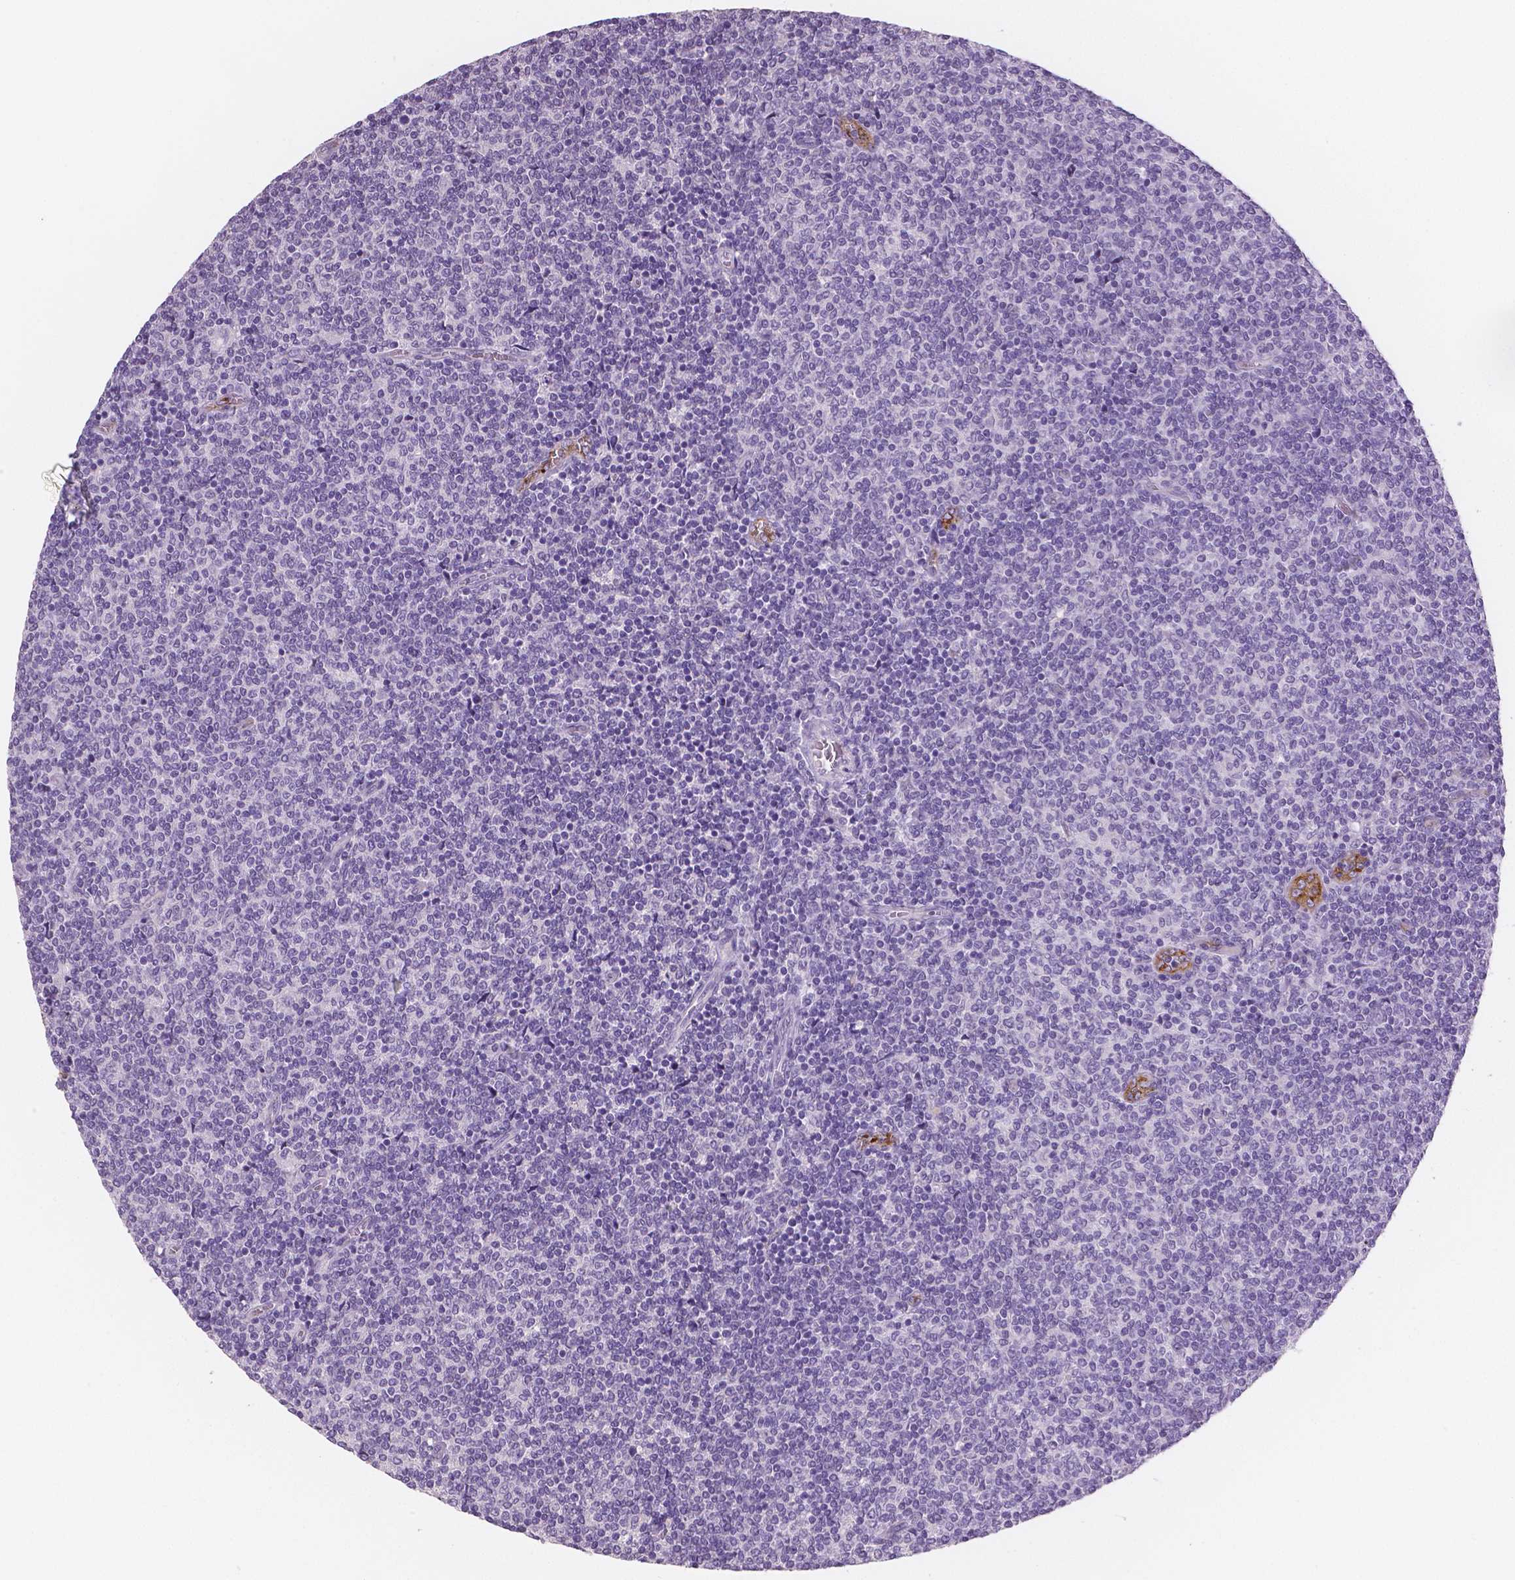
{"staining": {"intensity": "negative", "quantity": "none", "location": "none"}, "tissue": "lymphoma", "cell_type": "Tumor cells", "image_type": "cancer", "snomed": [{"axis": "morphology", "description": "Malignant lymphoma, non-Hodgkin's type, Low grade"}, {"axis": "topography", "description": "Lymph node"}], "caption": "DAB (3,3'-diaminobenzidine) immunohistochemical staining of lymphoma exhibits no significant expression in tumor cells. The staining was performed using DAB to visualize the protein expression in brown, while the nuclei were stained in blue with hematoxylin (Magnification: 20x).", "gene": "TSPAN7", "patient": {"sex": "male", "age": 52}}